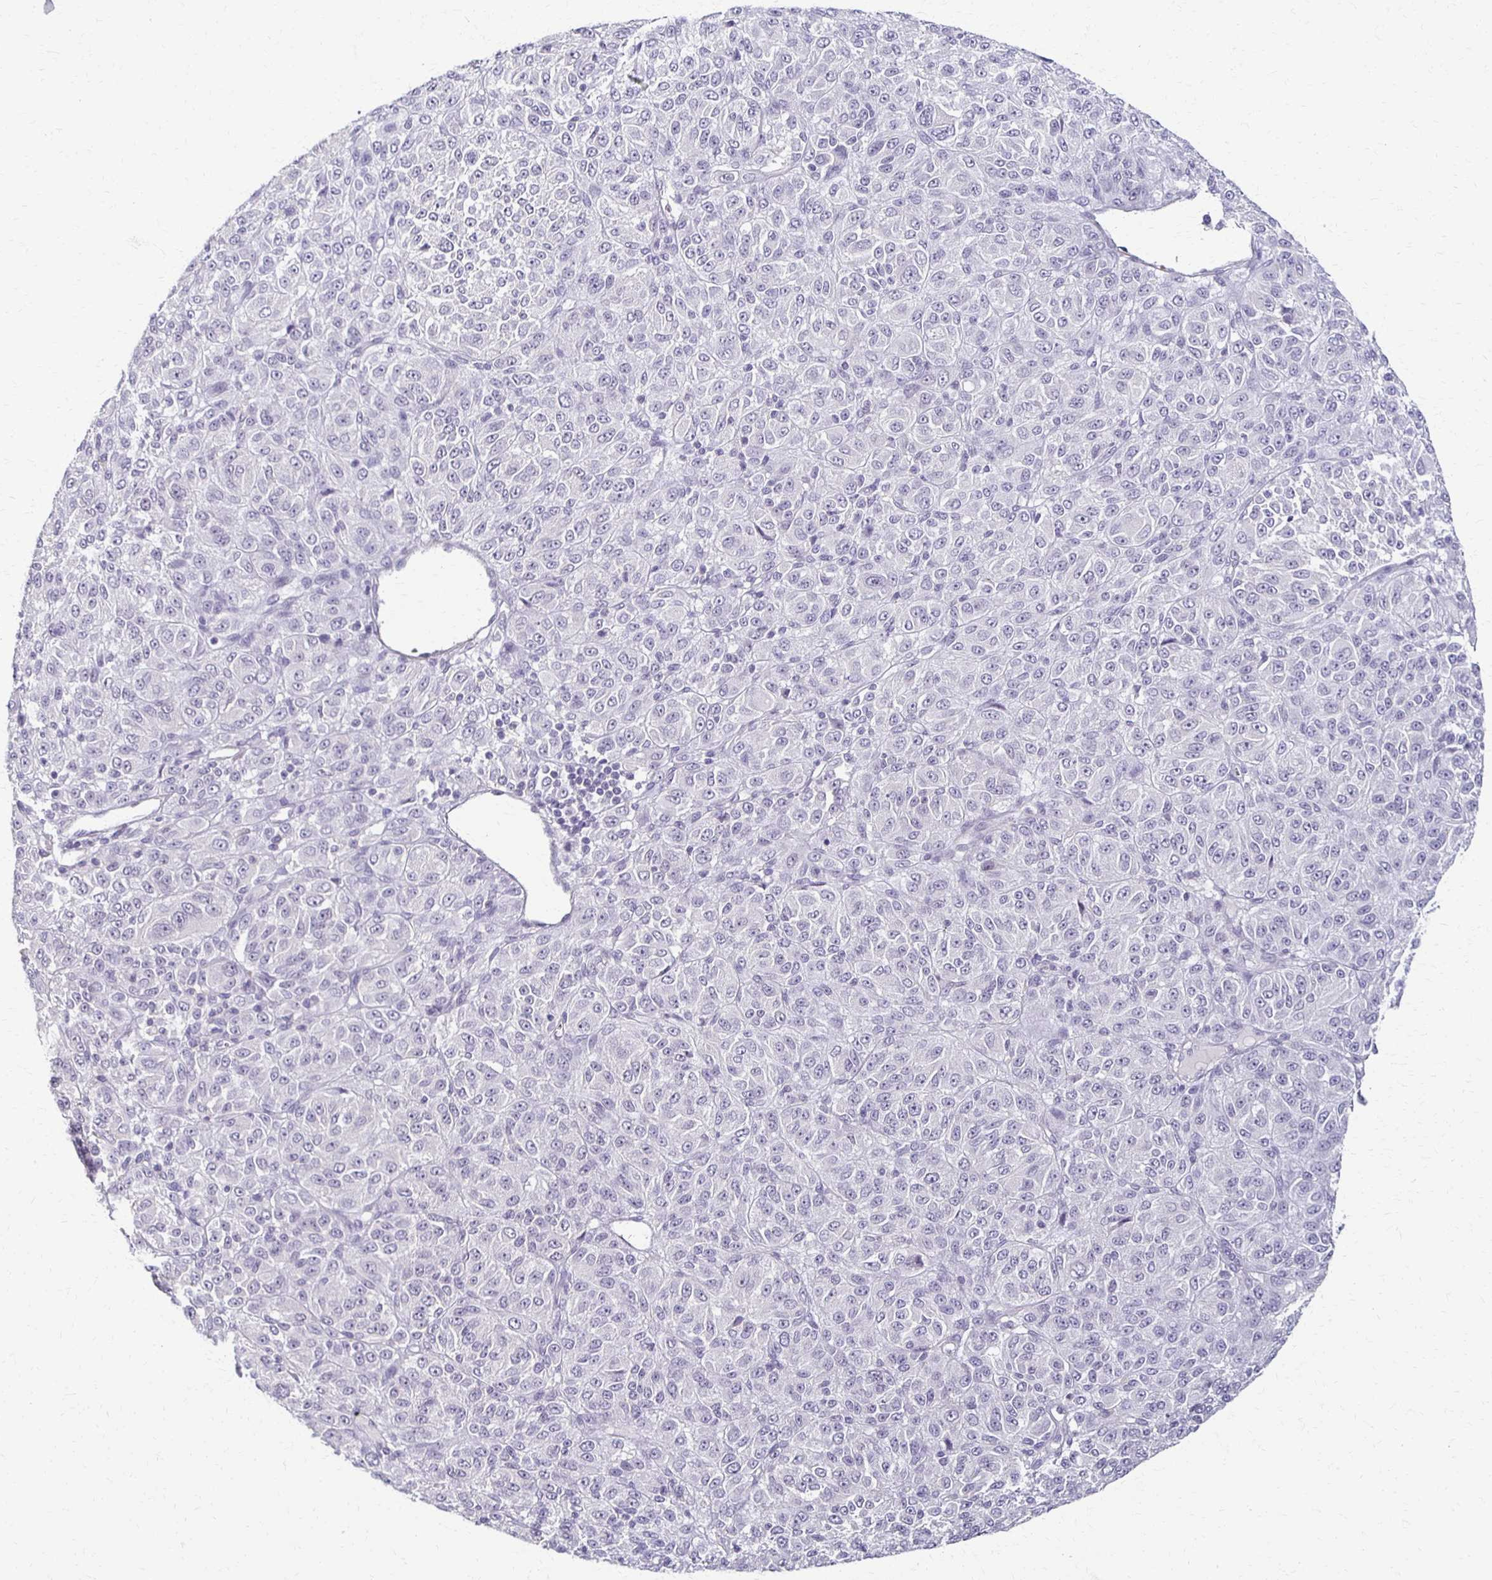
{"staining": {"intensity": "negative", "quantity": "none", "location": "none"}, "tissue": "melanoma", "cell_type": "Tumor cells", "image_type": "cancer", "snomed": [{"axis": "morphology", "description": "Malignant melanoma, Metastatic site"}, {"axis": "topography", "description": "Brain"}], "caption": "The IHC histopathology image has no significant positivity in tumor cells of melanoma tissue.", "gene": "FOXO4", "patient": {"sex": "female", "age": 56}}